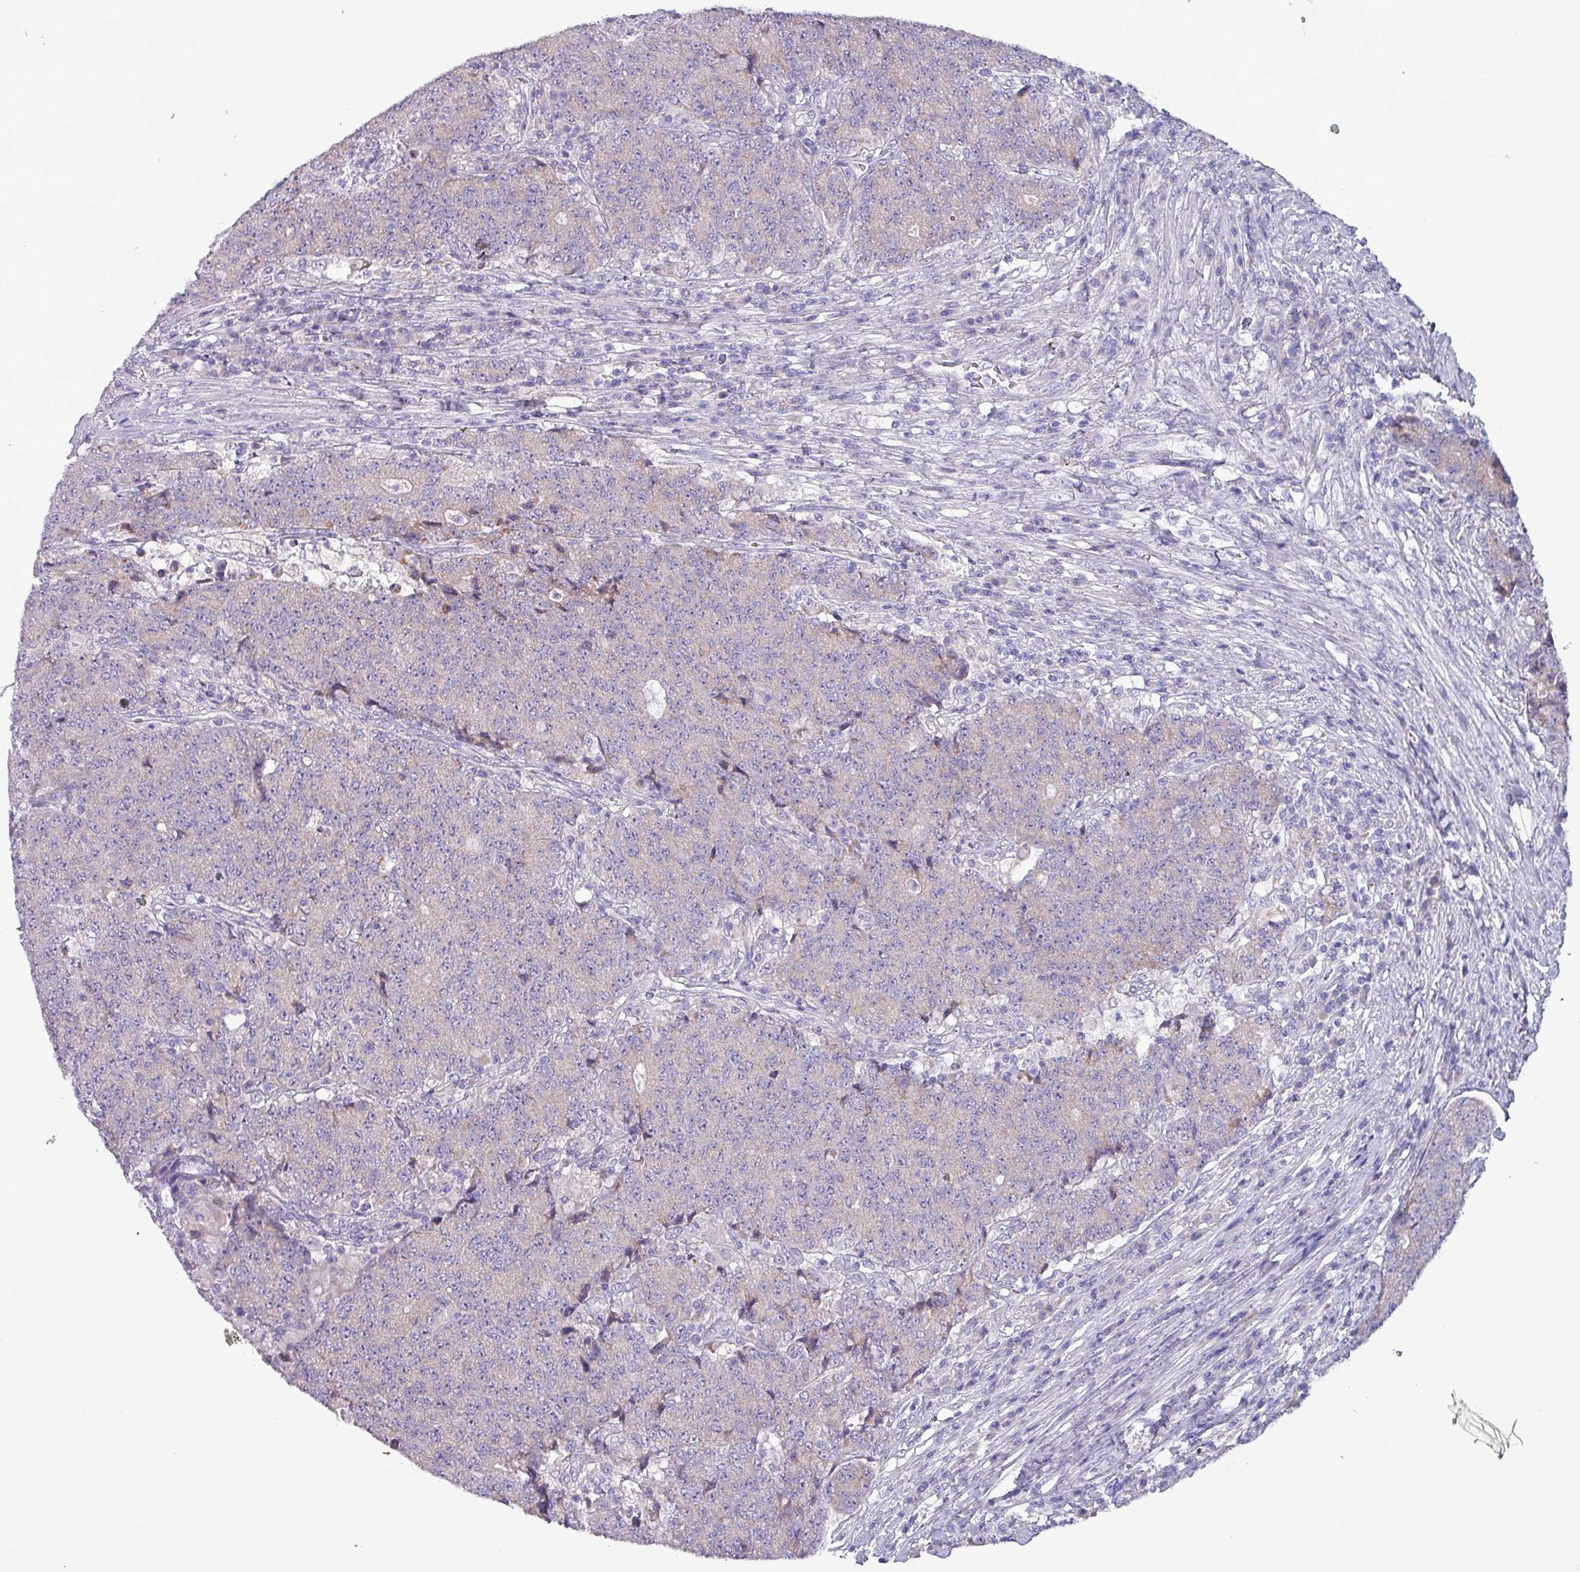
{"staining": {"intensity": "negative", "quantity": "none", "location": "none"}, "tissue": "colorectal cancer", "cell_type": "Tumor cells", "image_type": "cancer", "snomed": [{"axis": "morphology", "description": "Adenocarcinoma, NOS"}, {"axis": "topography", "description": "Colon"}], "caption": "Colorectal cancer was stained to show a protein in brown. There is no significant expression in tumor cells.", "gene": "HSD3B7", "patient": {"sex": "female", "age": 75}}